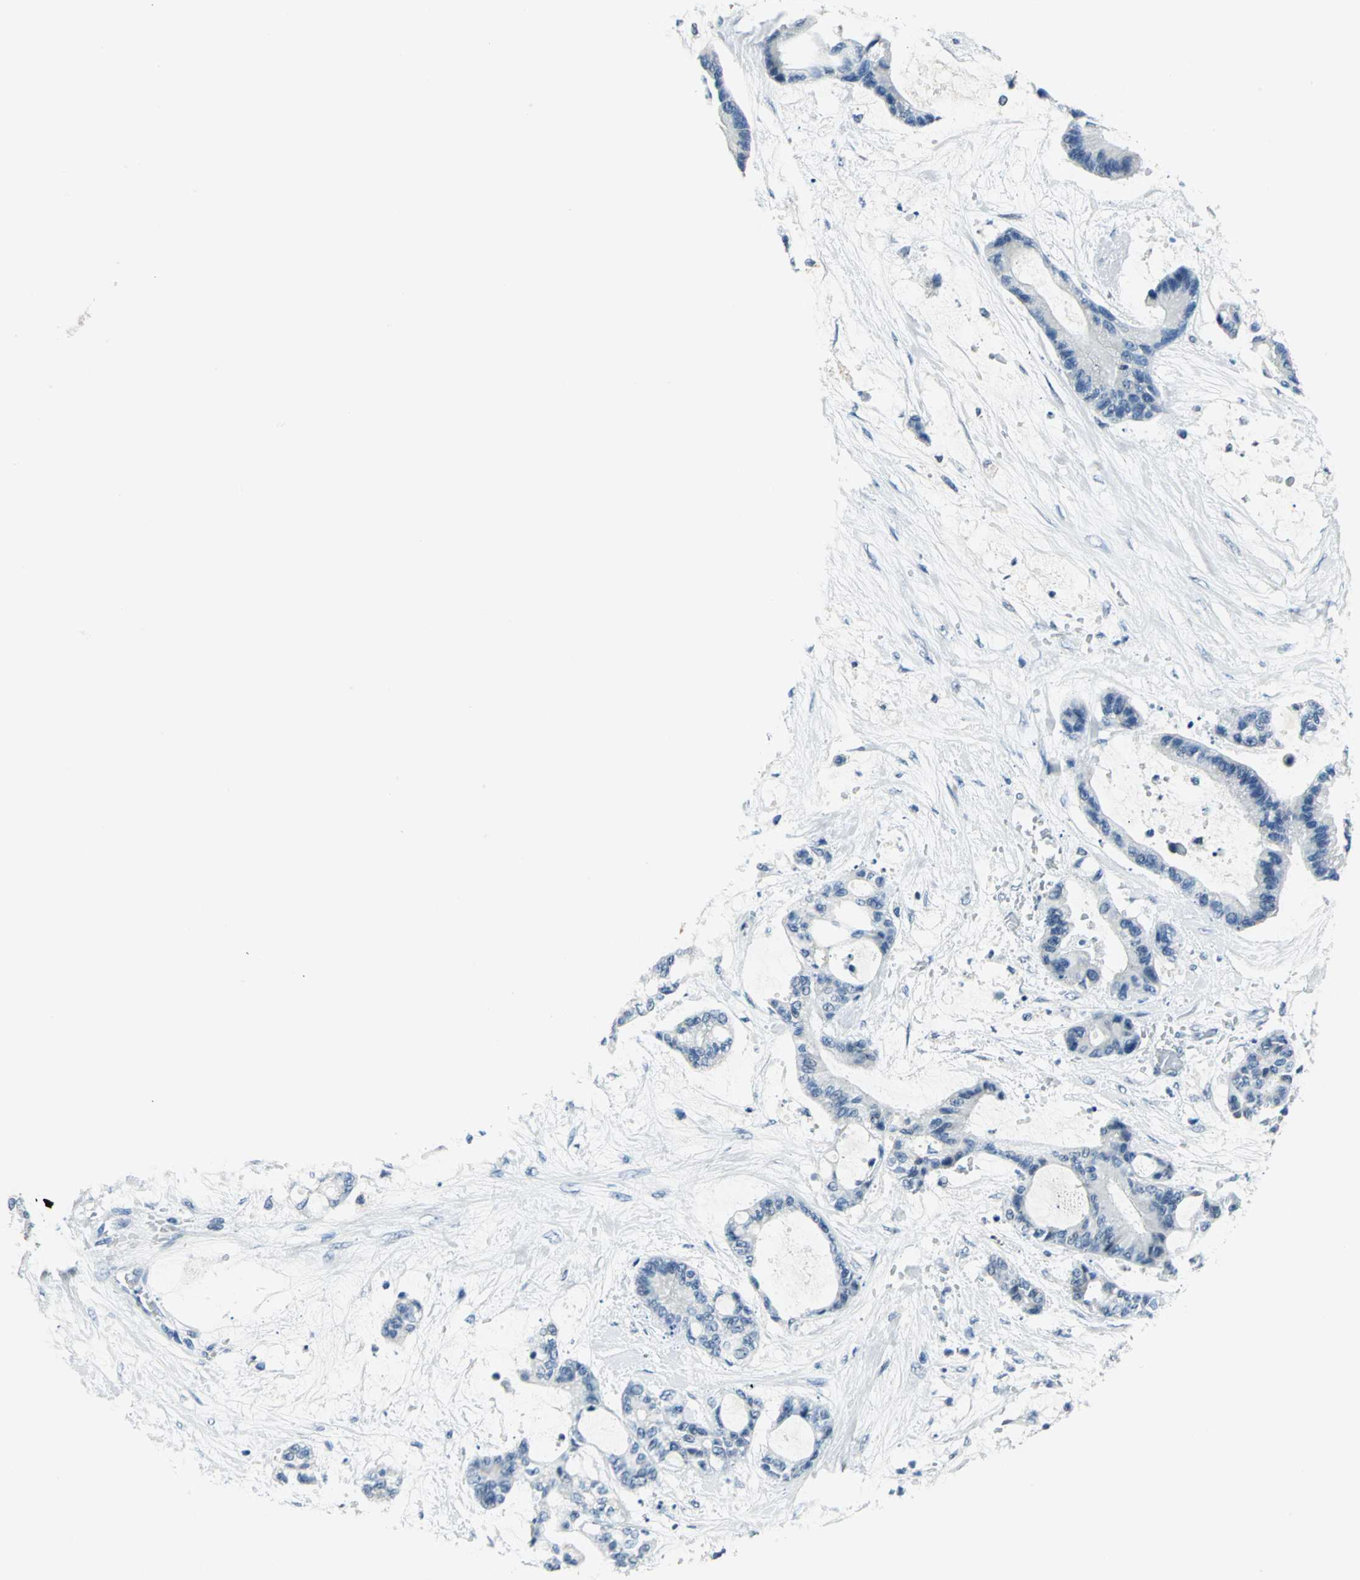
{"staining": {"intensity": "negative", "quantity": "none", "location": "none"}, "tissue": "liver cancer", "cell_type": "Tumor cells", "image_type": "cancer", "snomed": [{"axis": "morphology", "description": "Cholangiocarcinoma"}, {"axis": "topography", "description": "Liver"}], "caption": "This is an IHC image of human liver cancer (cholangiocarcinoma). There is no staining in tumor cells.", "gene": "RAD17", "patient": {"sex": "female", "age": 73}}